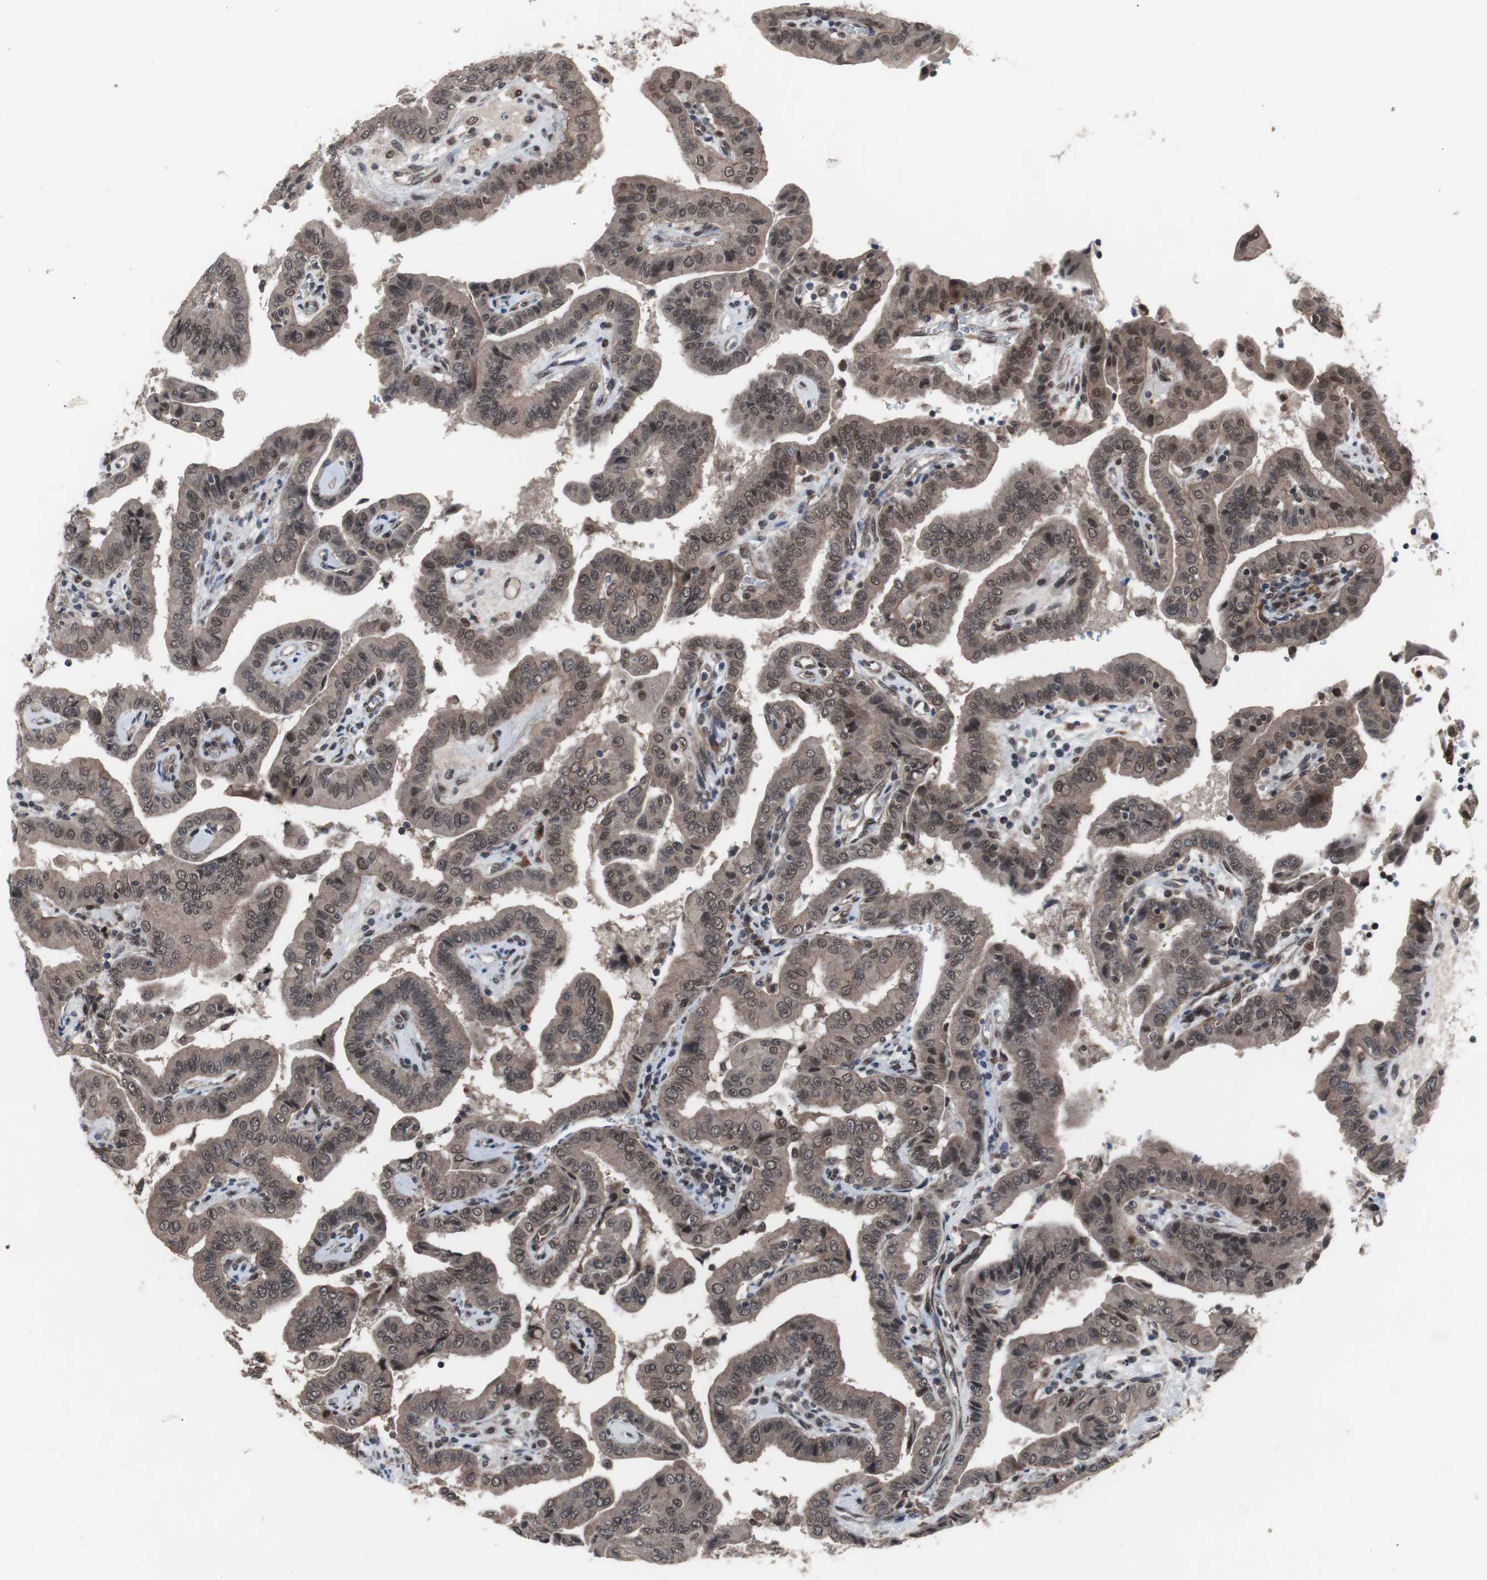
{"staining": {"intensity": "moderate", "quantity": ">75%", "location": "cytoplasmic/membranous,nuclear"}, "tissue": "thyroid cancer", "cell_type": "Tumor cells", "image_type": "cancer", "snomed": [{"axis": "morphology", "description": "Papillary adenocarcinoma, NOS"}, {"axis": "topography", "description": "Thyroid gland"}], "caption": "A histopathology image showing moderate cytoplasmic/membranous and nuclear expression in about >75% of tumor cells in thyroid cancer, as visualized by brown immunohistochemical staining.", "gene": "GTF2F2", "patient": {"sex": "male", "age": 33}}